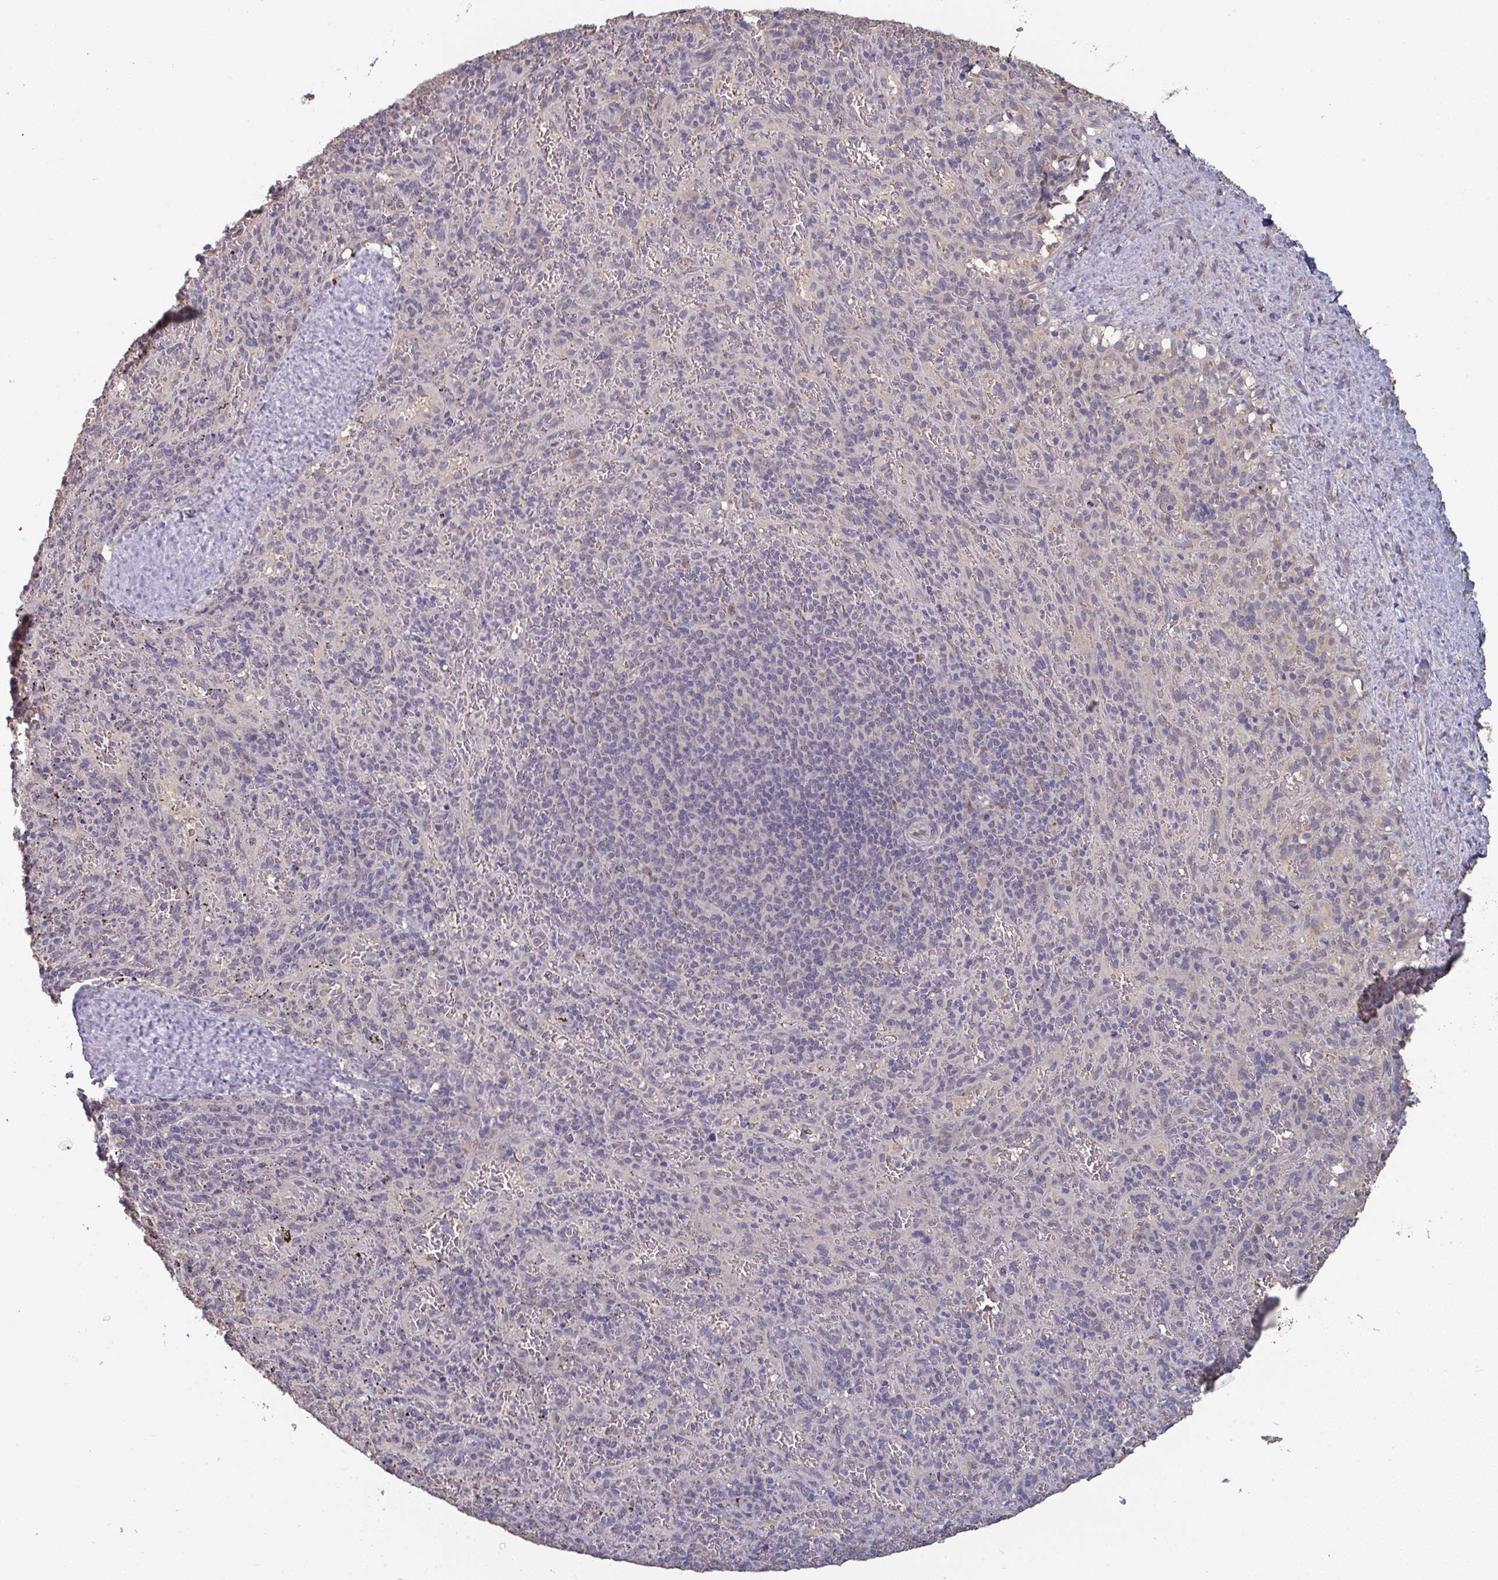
{"staining": {"intensity": "negative", "quantity": "none", "location": "none"}, "tissue": "spleen", "cell_type": "Cells in red pulp", "image_type": "normal", "snomed": [{"axis": "morphology", "description": "Normal tissue, NOS"}, {"axis": "topography", "description": "Spleen"}], "caption": "Cells in red pulp show no significant protein staining in unremarkable spleen. Nuclei are stained in blue.", "gene": "LIX1", "patient": {"sex": "male", "age": 57}}